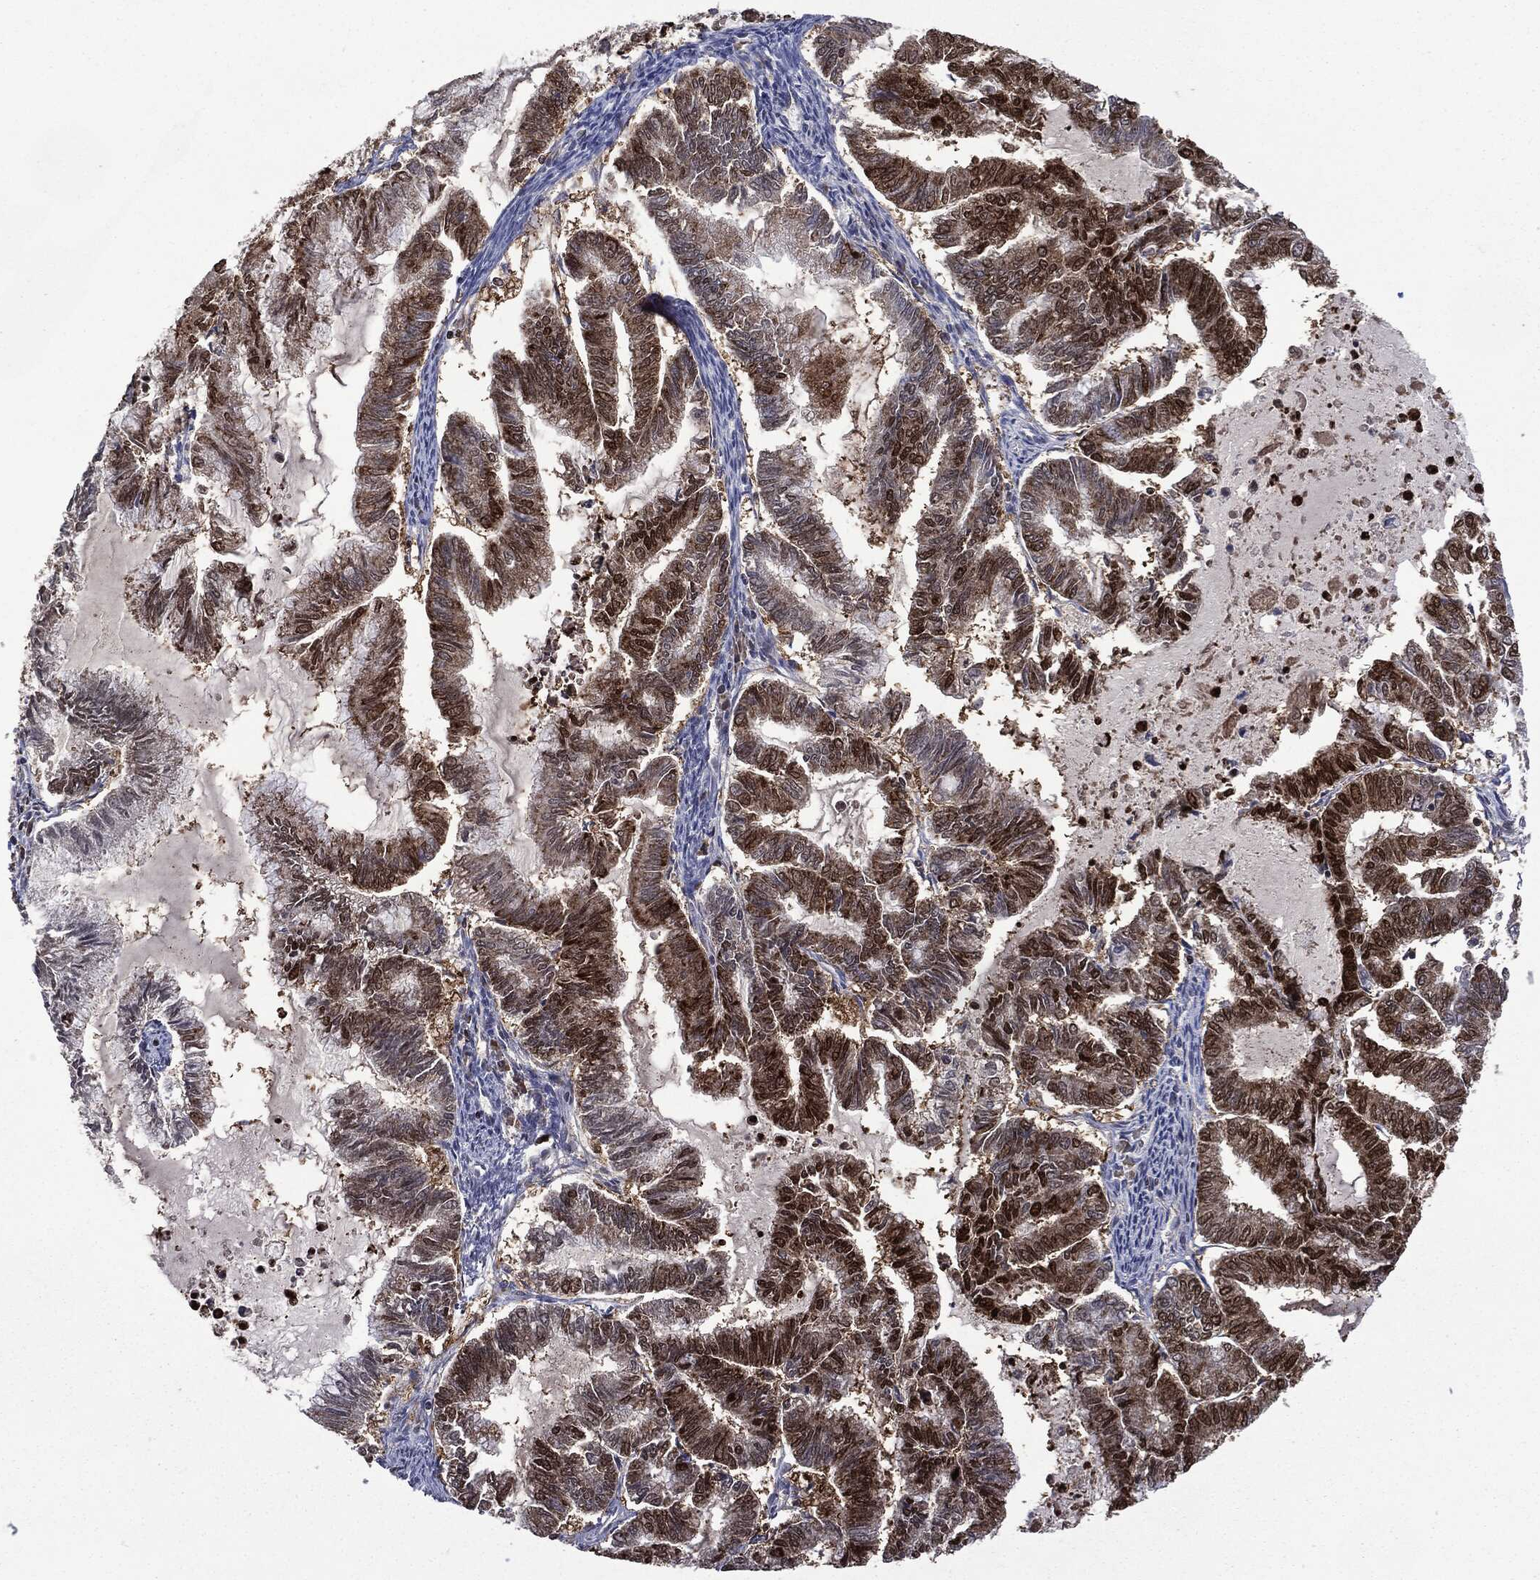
{"staining": {"intensity": "strong", "quantity": "25%-75%", "location": "cytoplasmic/membranous,nuclear"}, "tissue": "endometrial cancer", "cell_type": "Tumor cells", "image_type": "cancer", "snomed": [{"axis": "morphology", "description": "Adenocarcinoma, NOS"}, {"axis": "topography", "description": "Endometrium"}], "caption": "Endometrial cancer stained with a protein marker shows strong staining in tumor cells.", "gene": "GPI", "patient": {"sex": "female", "age": 79}}